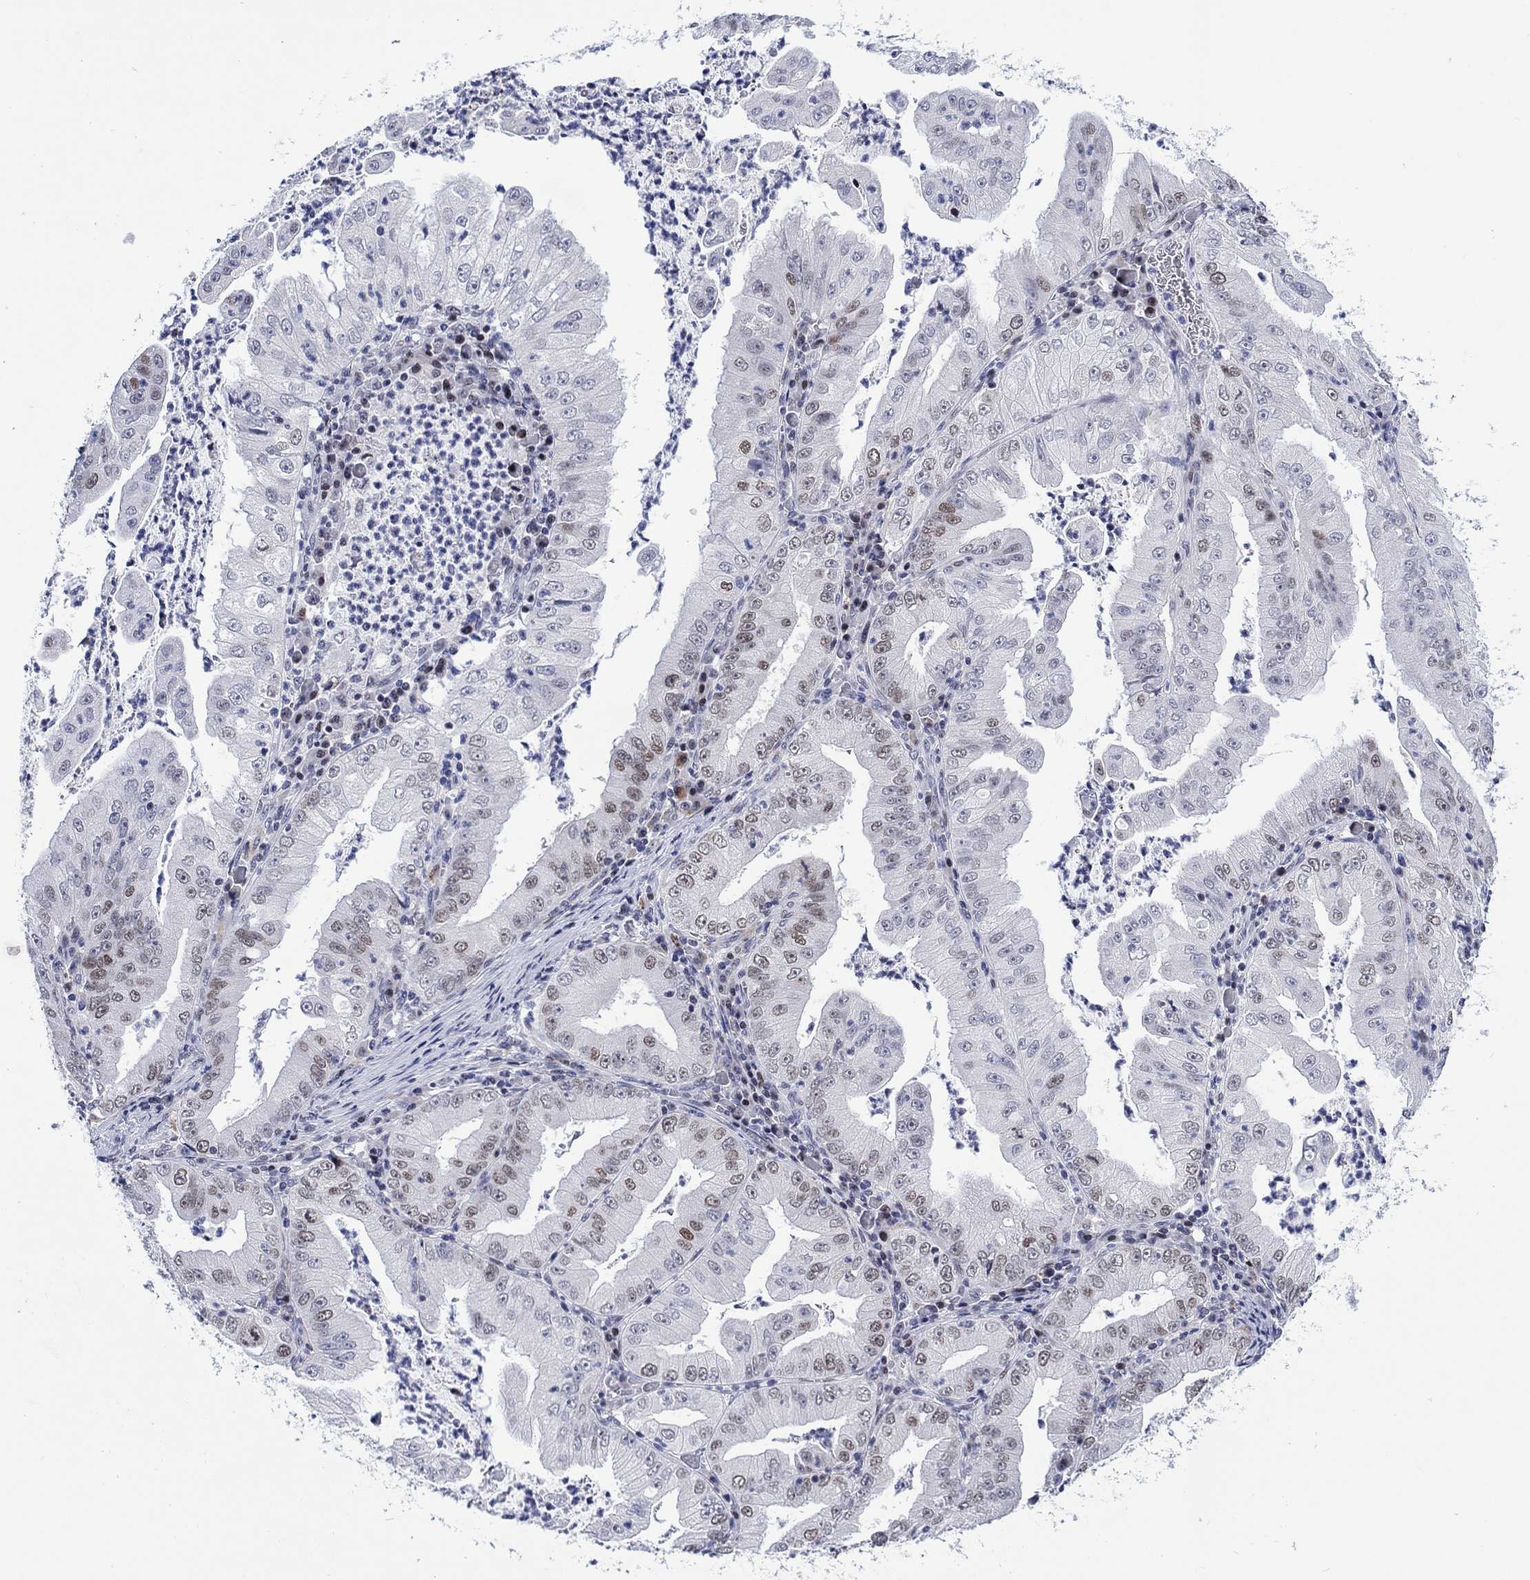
{"staining": {"intensity": "moderate", "quantity": "<25%", "location": "nuclear"}, "tissue": "stomach cancer", "cell_type": "Tumor cells", "image_type": "cancer", "snomed": [{"axis": "morphology", "description": "Adenocarcinoma, NOS"}, {"axis": "topography", "description": "Stomach"}], "caption": "The immunohistochemical stain labels moderate nuclear positivity in tumor cells of stomach adenocarcinoma tissue.", "gene": "CDCA2", "patient": {"sex": "male", "age": 76}}